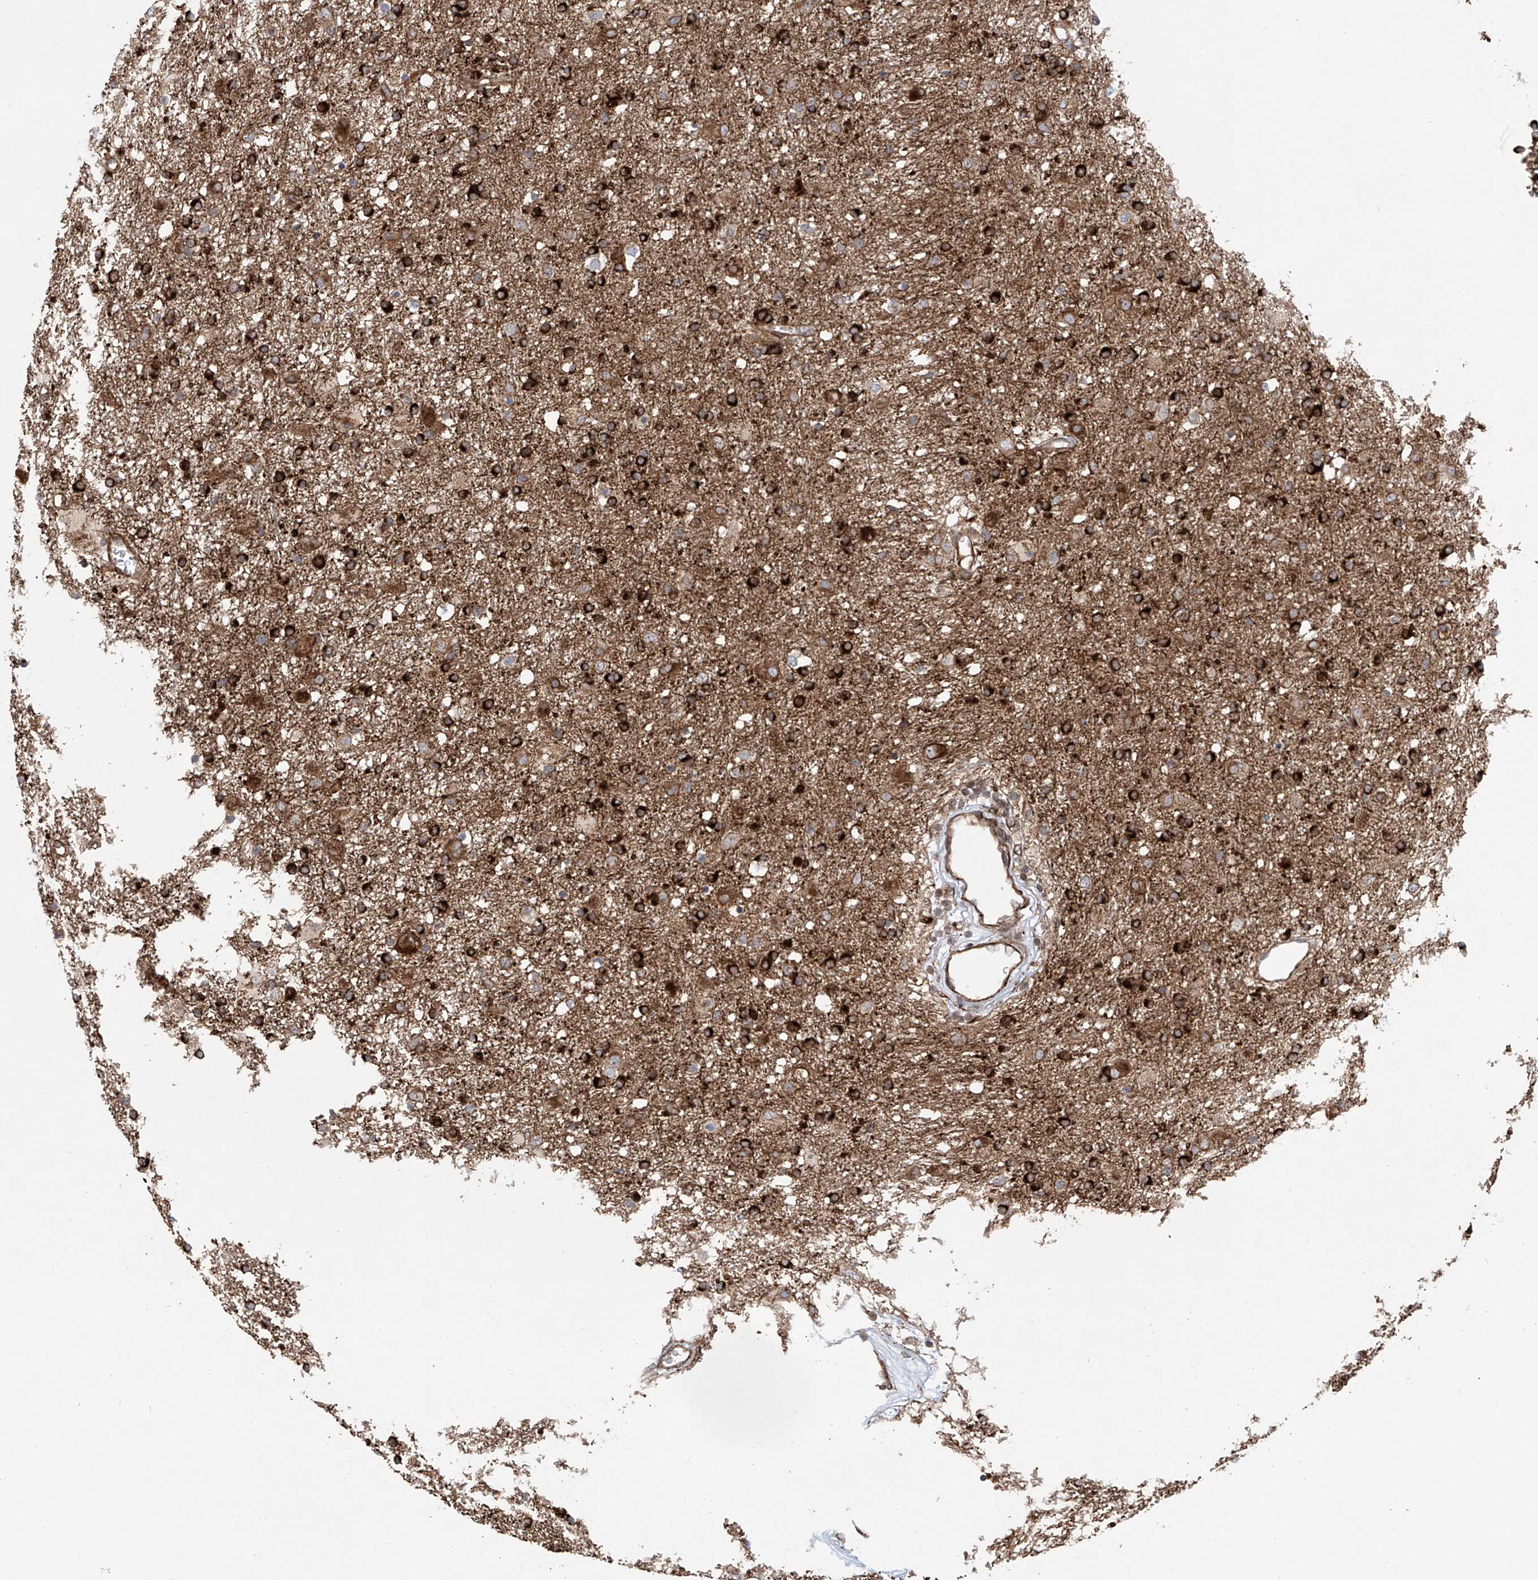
{"staining": {"intensity": "moderate", "quantity": "25%-75%", "location": "cytoplasmic/membranous"}, "tissue": "glioma", "cell_type": "Tumor cells", "image_type": "cancer", "snomed": [{"axis": "morphology", "description": "Glioma, malignant, Low grade"}, {"axis": "topography", "description": "Brain"}], "caption": "Malignant glioma (low-grade) stained for a protein (brown) displays moderate cytoplasmic/membranous positive staining in about 25%-75% of tumor cells.", "gene": "APAF1", "patient": {"sex": "male", "age": 65}}